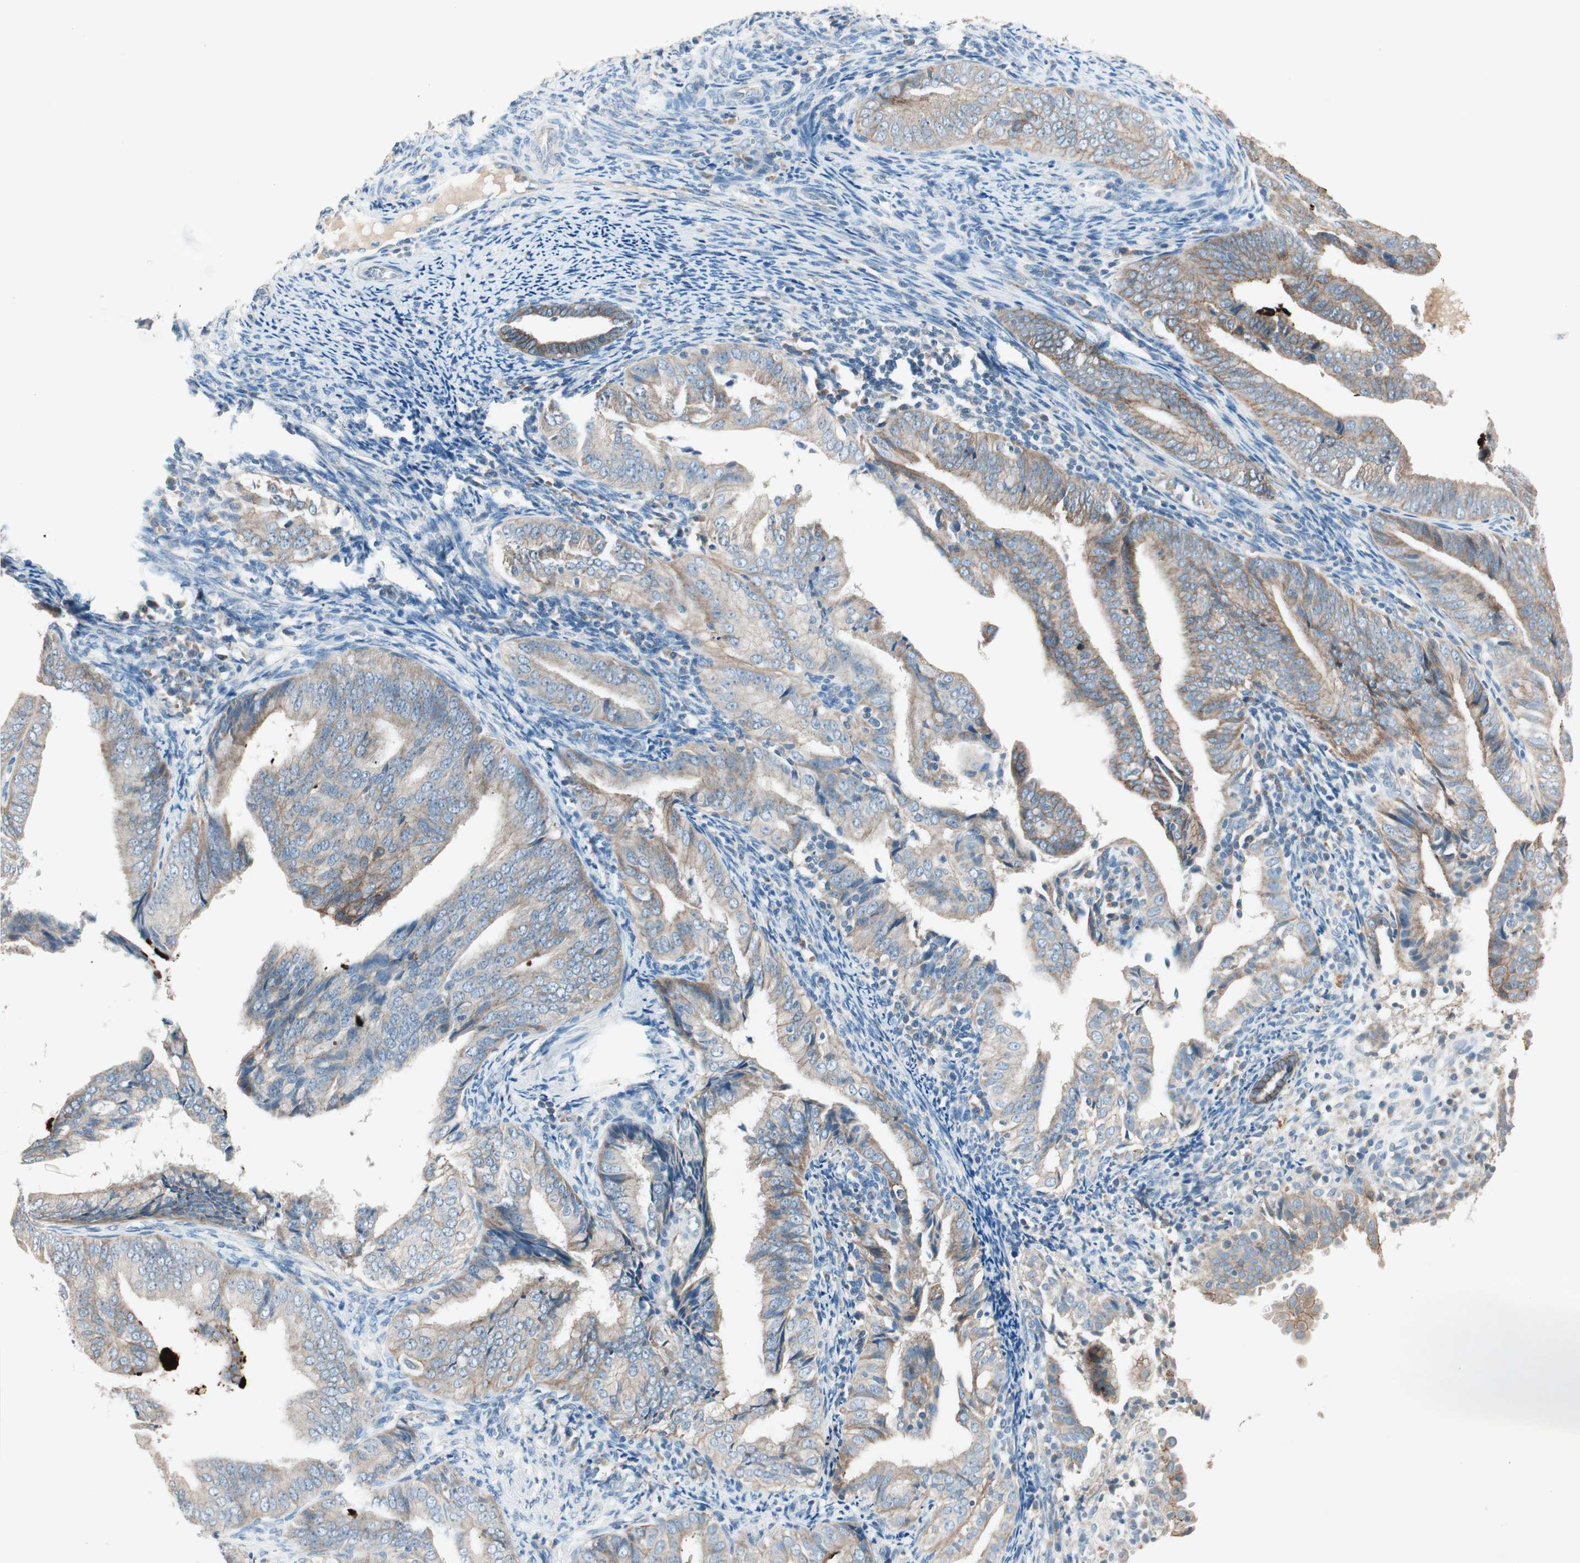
{"staining": {"intensity": "weak", "quantity": "25%-75%", "location": "cytoplasmic/membranous"}, "tissue": "endometrial cancer", "cell_type": "Tumor cells", "image_type": "cancer", "snomed": [{"axis": "morphology", "description": "Adenocarcinoma, NOS"}, {"axis": "topography", "description": "Endometrium"}], "caption": "Endometrial adenocarcinoma stained for a protein shows weak cytoplasmic/membranous positivity in tumor cells. The protein of interest is shown in brown color, while the nuclei are stained blue.", "gene": "NKAIN1", "patient": {"sex": "female", "age": 58}}